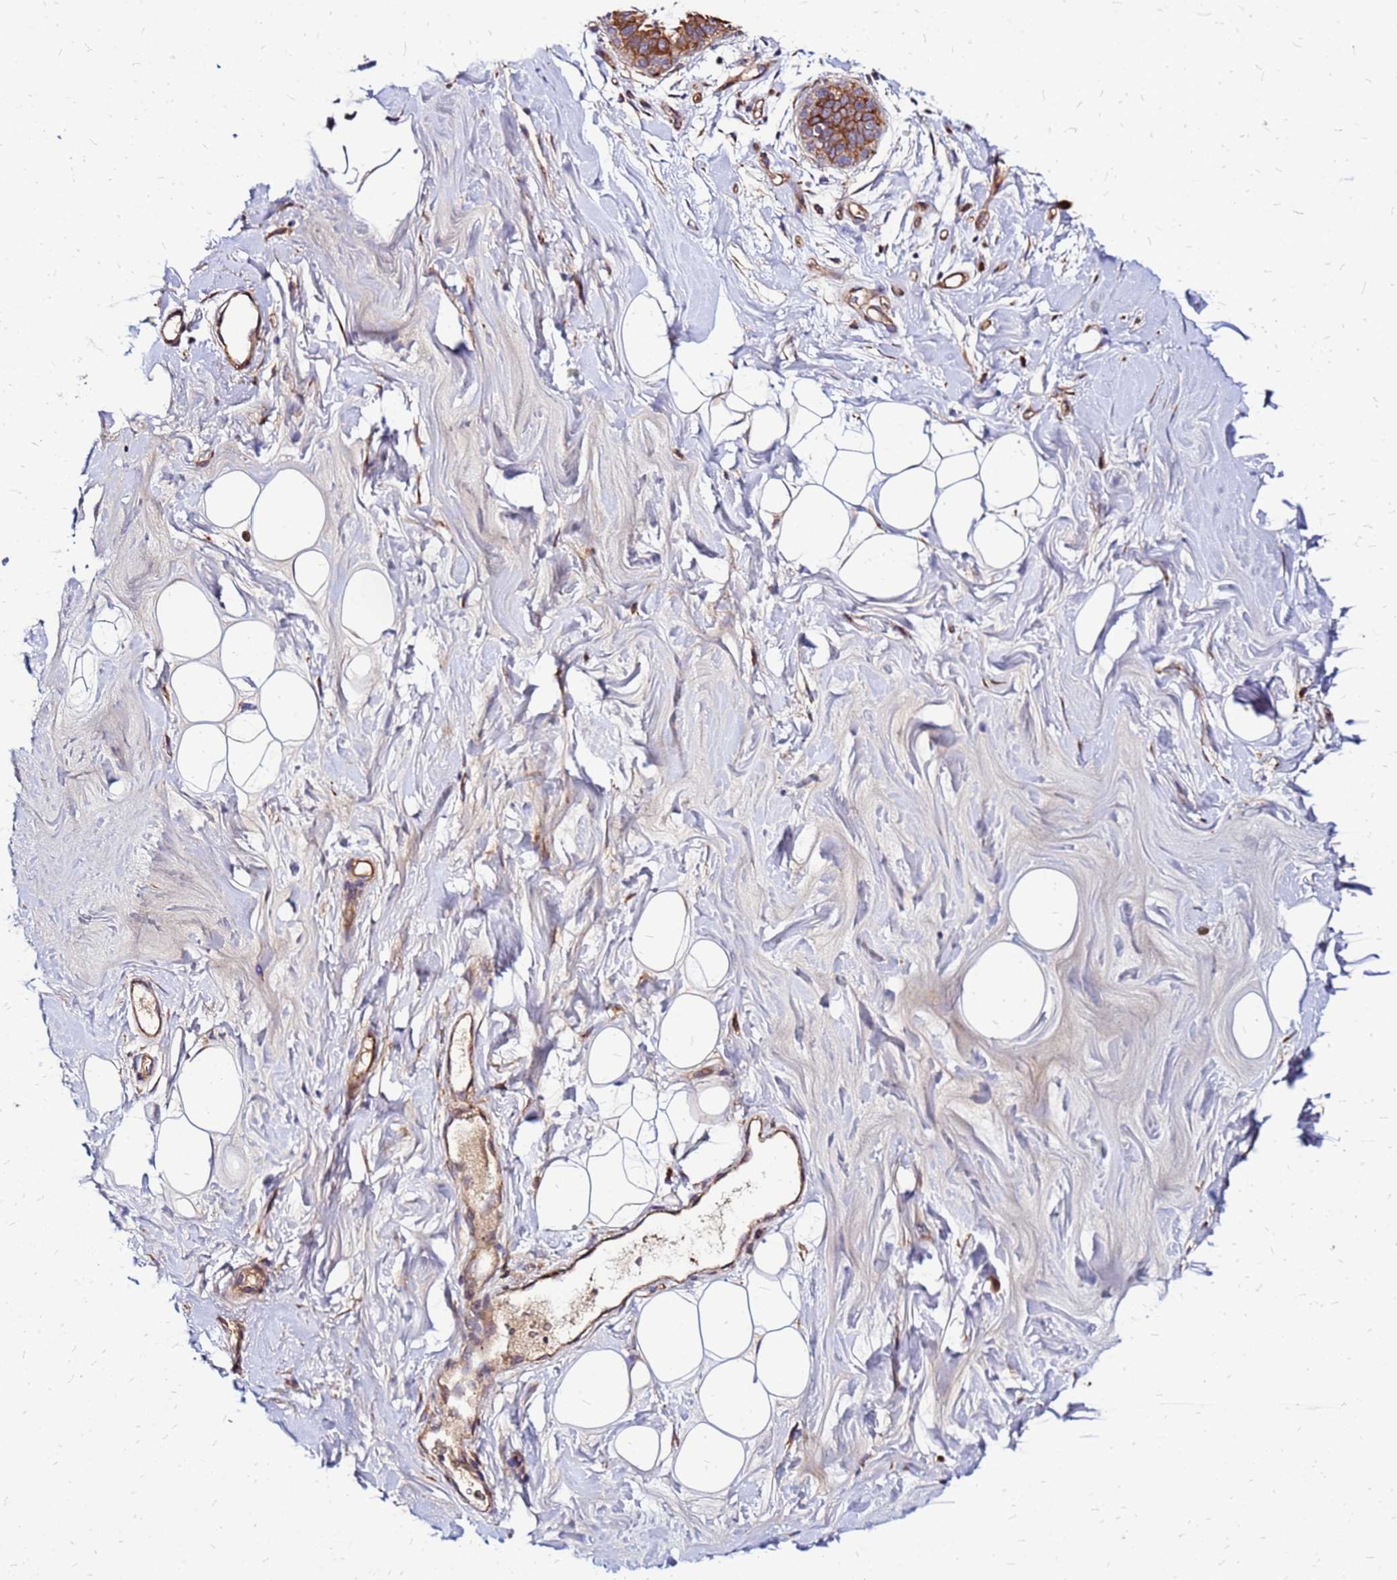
{"staining": {"intensity": "moderate", "quantity": "<25%", "location": "cytoplasmic/membranous"}, "tissue": "adipose tissue", "cell_type": "Adipocytes", "image_type": "normal", "snomed": [{"axis": "morphology", "description": "Normal tissue, NOS"}, {"axis": "topography", "description": "Breast"}], "caption": "High-power microscopy captured an IHC histopathology image of normal adipose tissue, revealing moderate cytoplasmic/membranous staining in about <25% of adipocytes.", "gene": "VMO1", "patient": {"sex": "female", "age": 26}}